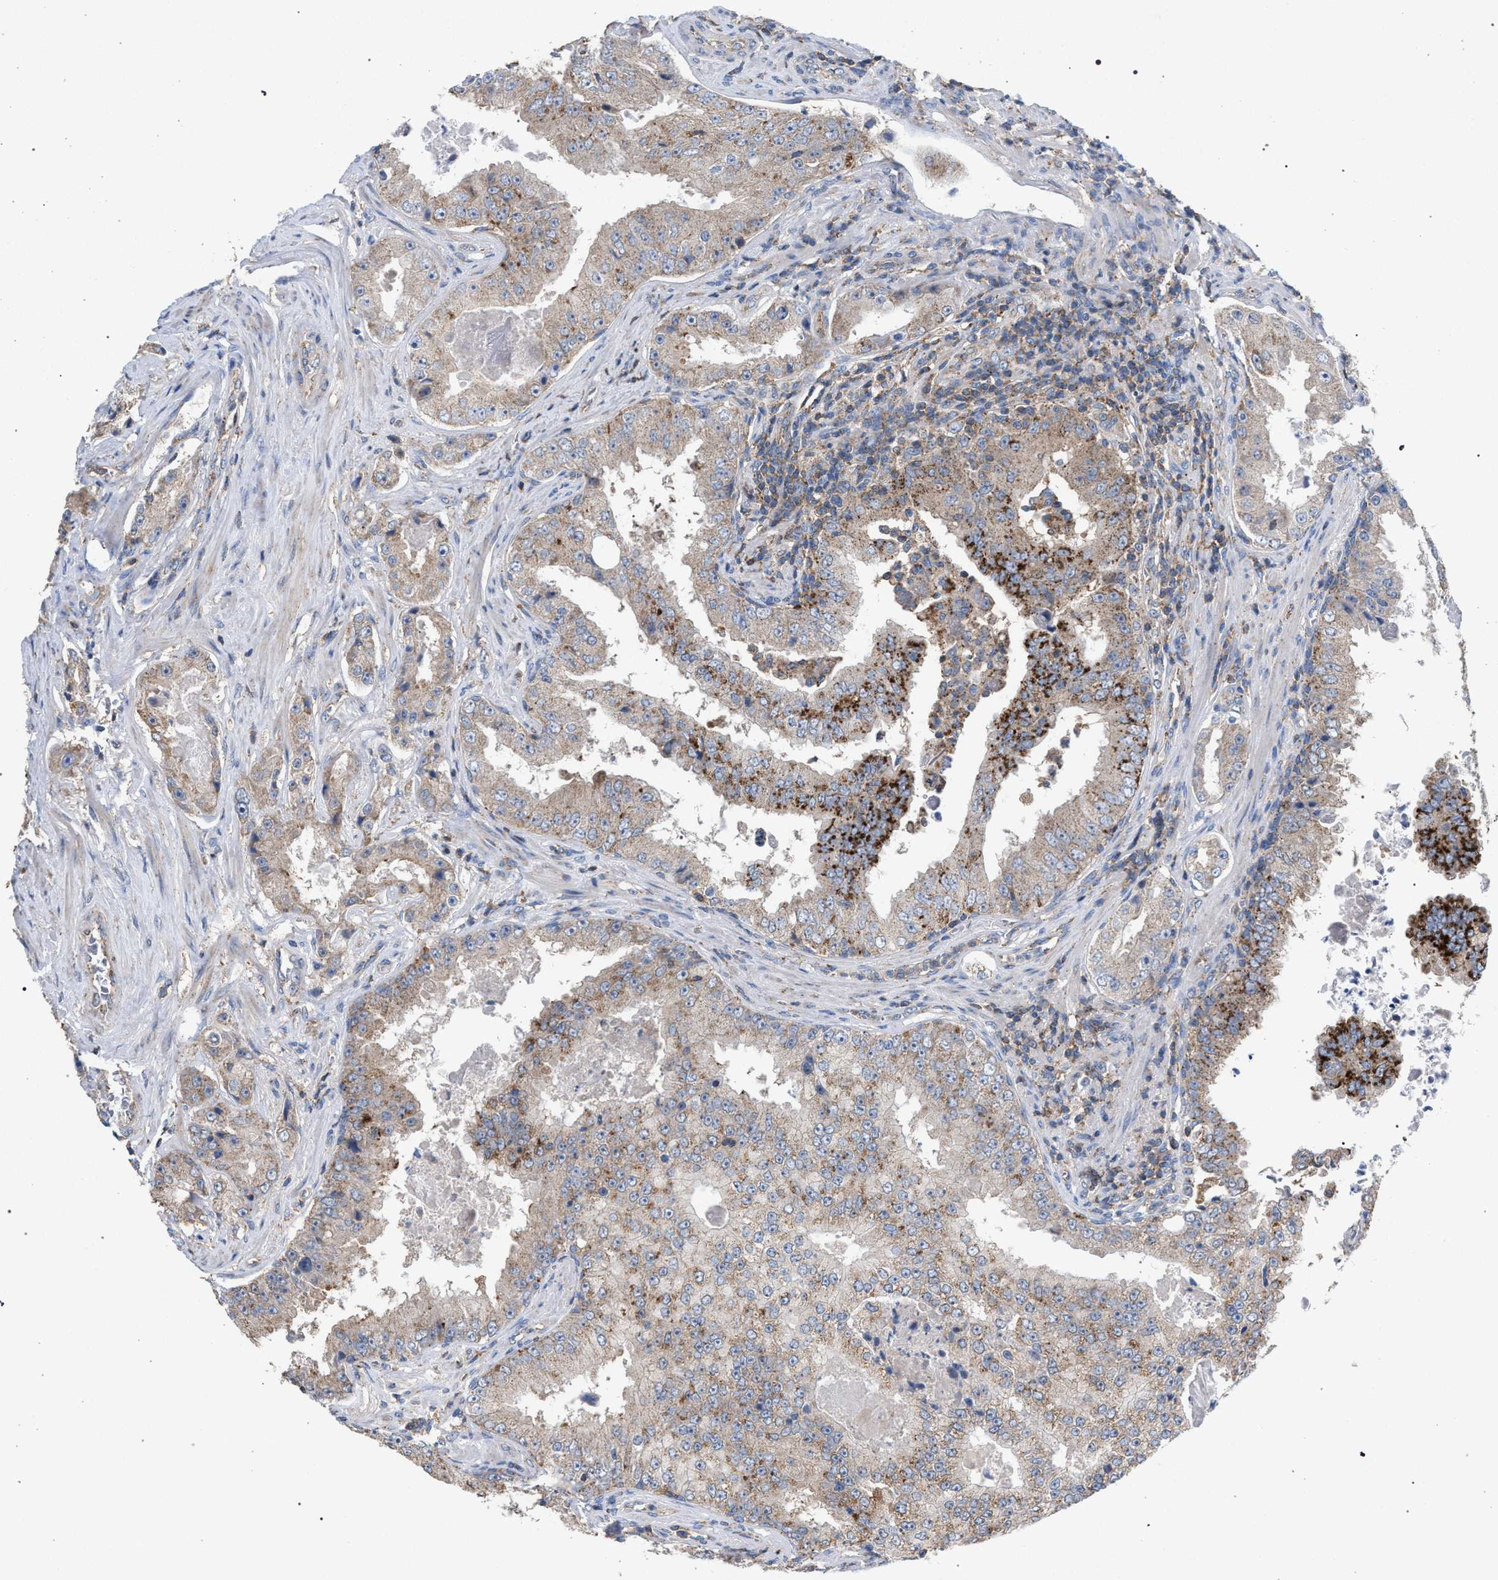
{"staining": {"intensity": "weak", "quantity": "25%-75%", "location": "cytoplasmic/membranous"}, "tissue": "prostate cancer", "cell_type": "Tumor cells", "image_type": "cancer", "snomed": [{"axis": "morphology", "description": "Adenocarcinoma, High grade"}, {"axis": "topography", "description": "Prostate"}], "caption": "Protein expression analysis of human adenocarcinoma (high-grade) (prostate) reveals weak cytoplasmic/membranous expression in about 25%-75% of tumor cells.", "gene": "VPS13A", "patient": {"sex": "male", "age": 73}}